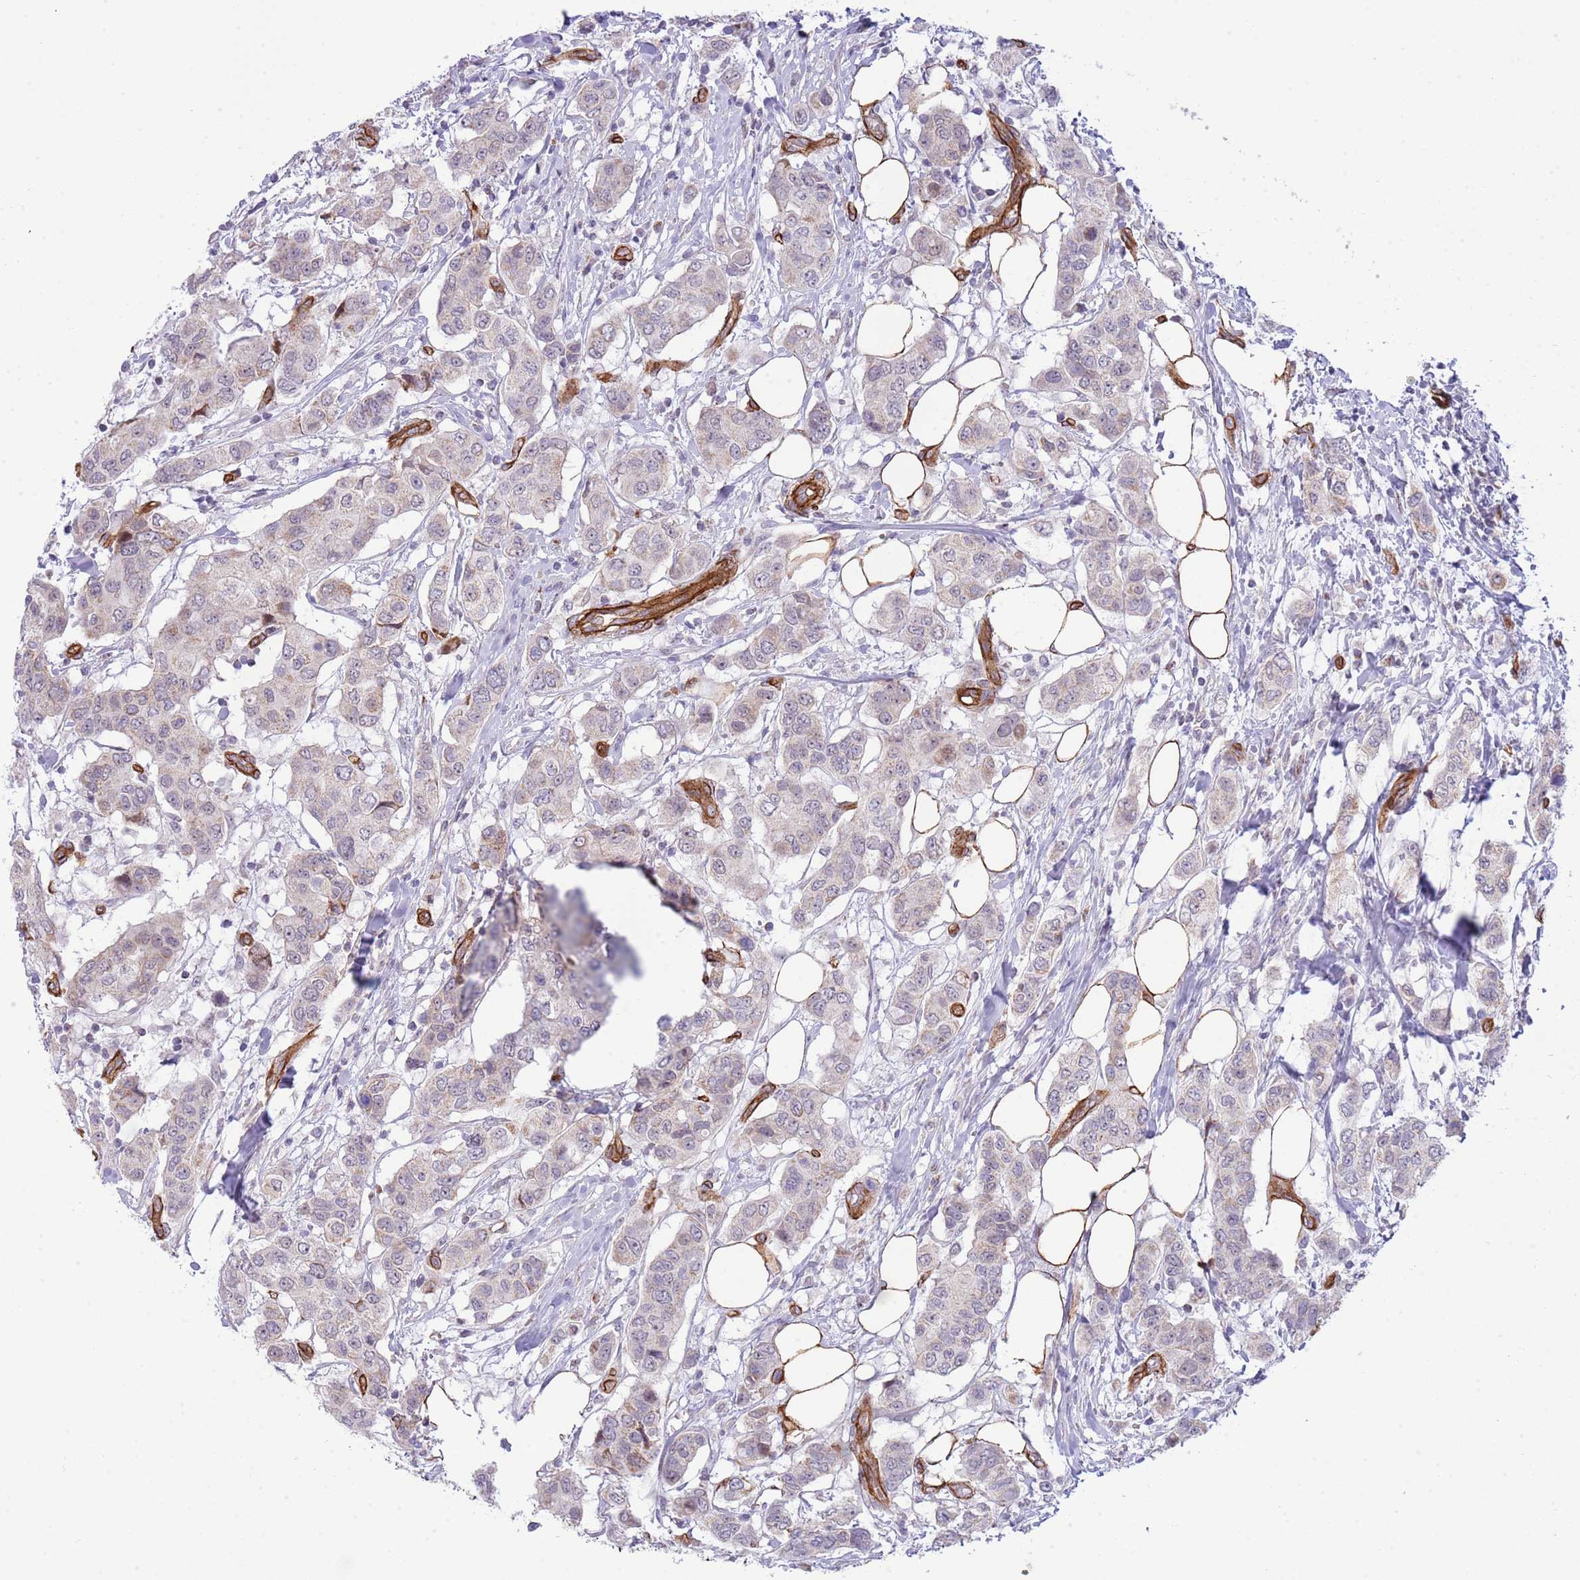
{"staining": {"intensity": "weak", "quantity": "<25%", "location": "cytoplasmic/membranous"}, "tissue": "breast cancer", "cell_type": "Tumor cells", "image_type": "cancer", "snomed": [{"axis": "morphology", "description": "Lobular carcinoma"}, {"axis": "topography", "description": "Breast"}], "caption": "IHC photomicrograph of neoplastic tissue: breast cancer stained with DAB demonstrates no significant protein expression in tumor cells.", "gene": "NEK3", "patient": {"sex": "female", "age": 51}}